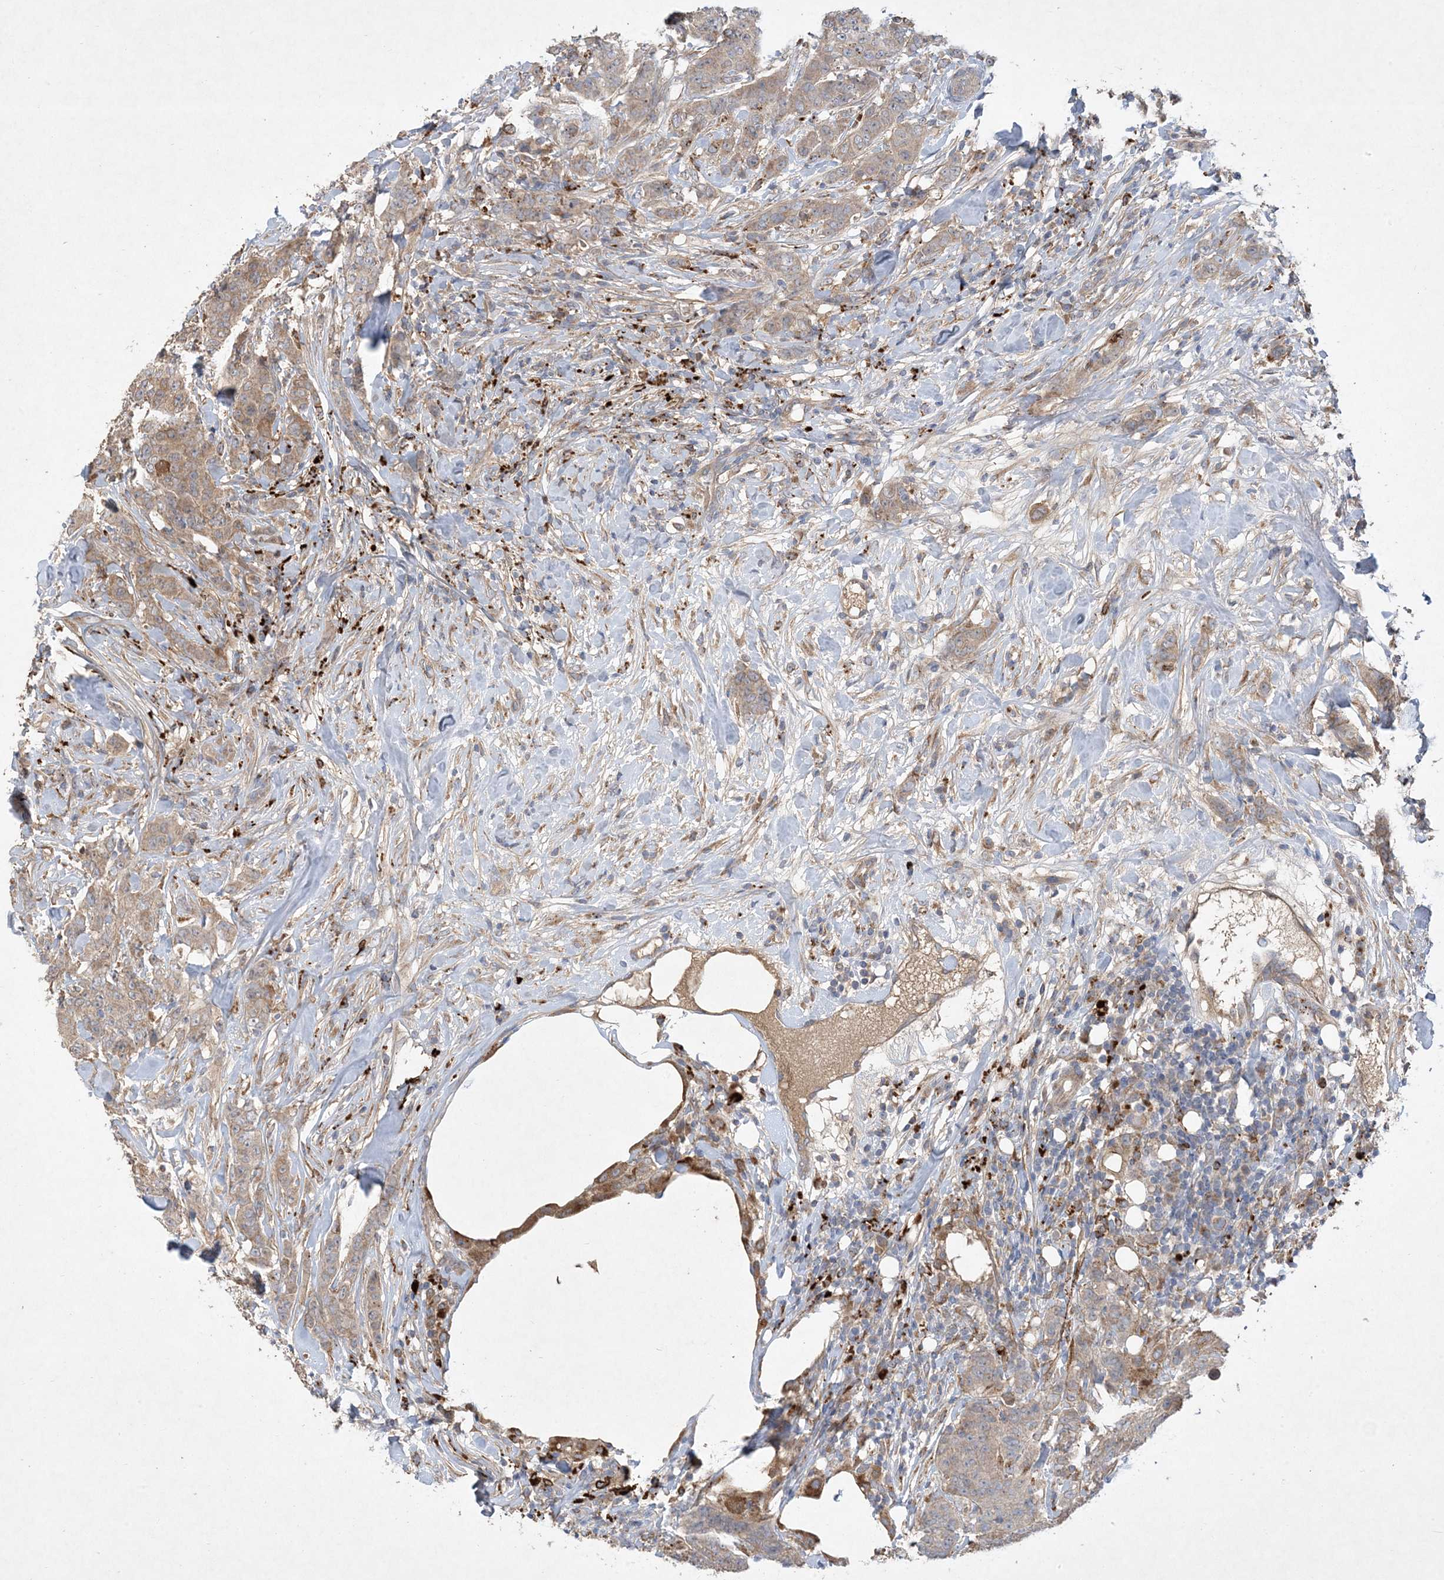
{"staining": {"intensity": "weak", "quantity": ">75%", "location": "cytoplasmic/membranous"}, "tissue": "breast cancer", "cell_type": "Tumor cells", "image_type": "cancer", "snomed": [{"axis": "morphology", "description": "Duct carcinoma"}, {"axis": "topography", "description": "Breast"}], "caption": "IHC of human breast cancer (invasive ductal carcinoma) shows low levels of weak cytoplasmic/membranous staining in about >75% of tumor cells. Using DAB (brown) and hematoxylin (blue) stains, captured at high magnification using brightfield microscopy.", "gene": "MASP2", "patient": {"sex": "female", "age": 40}}